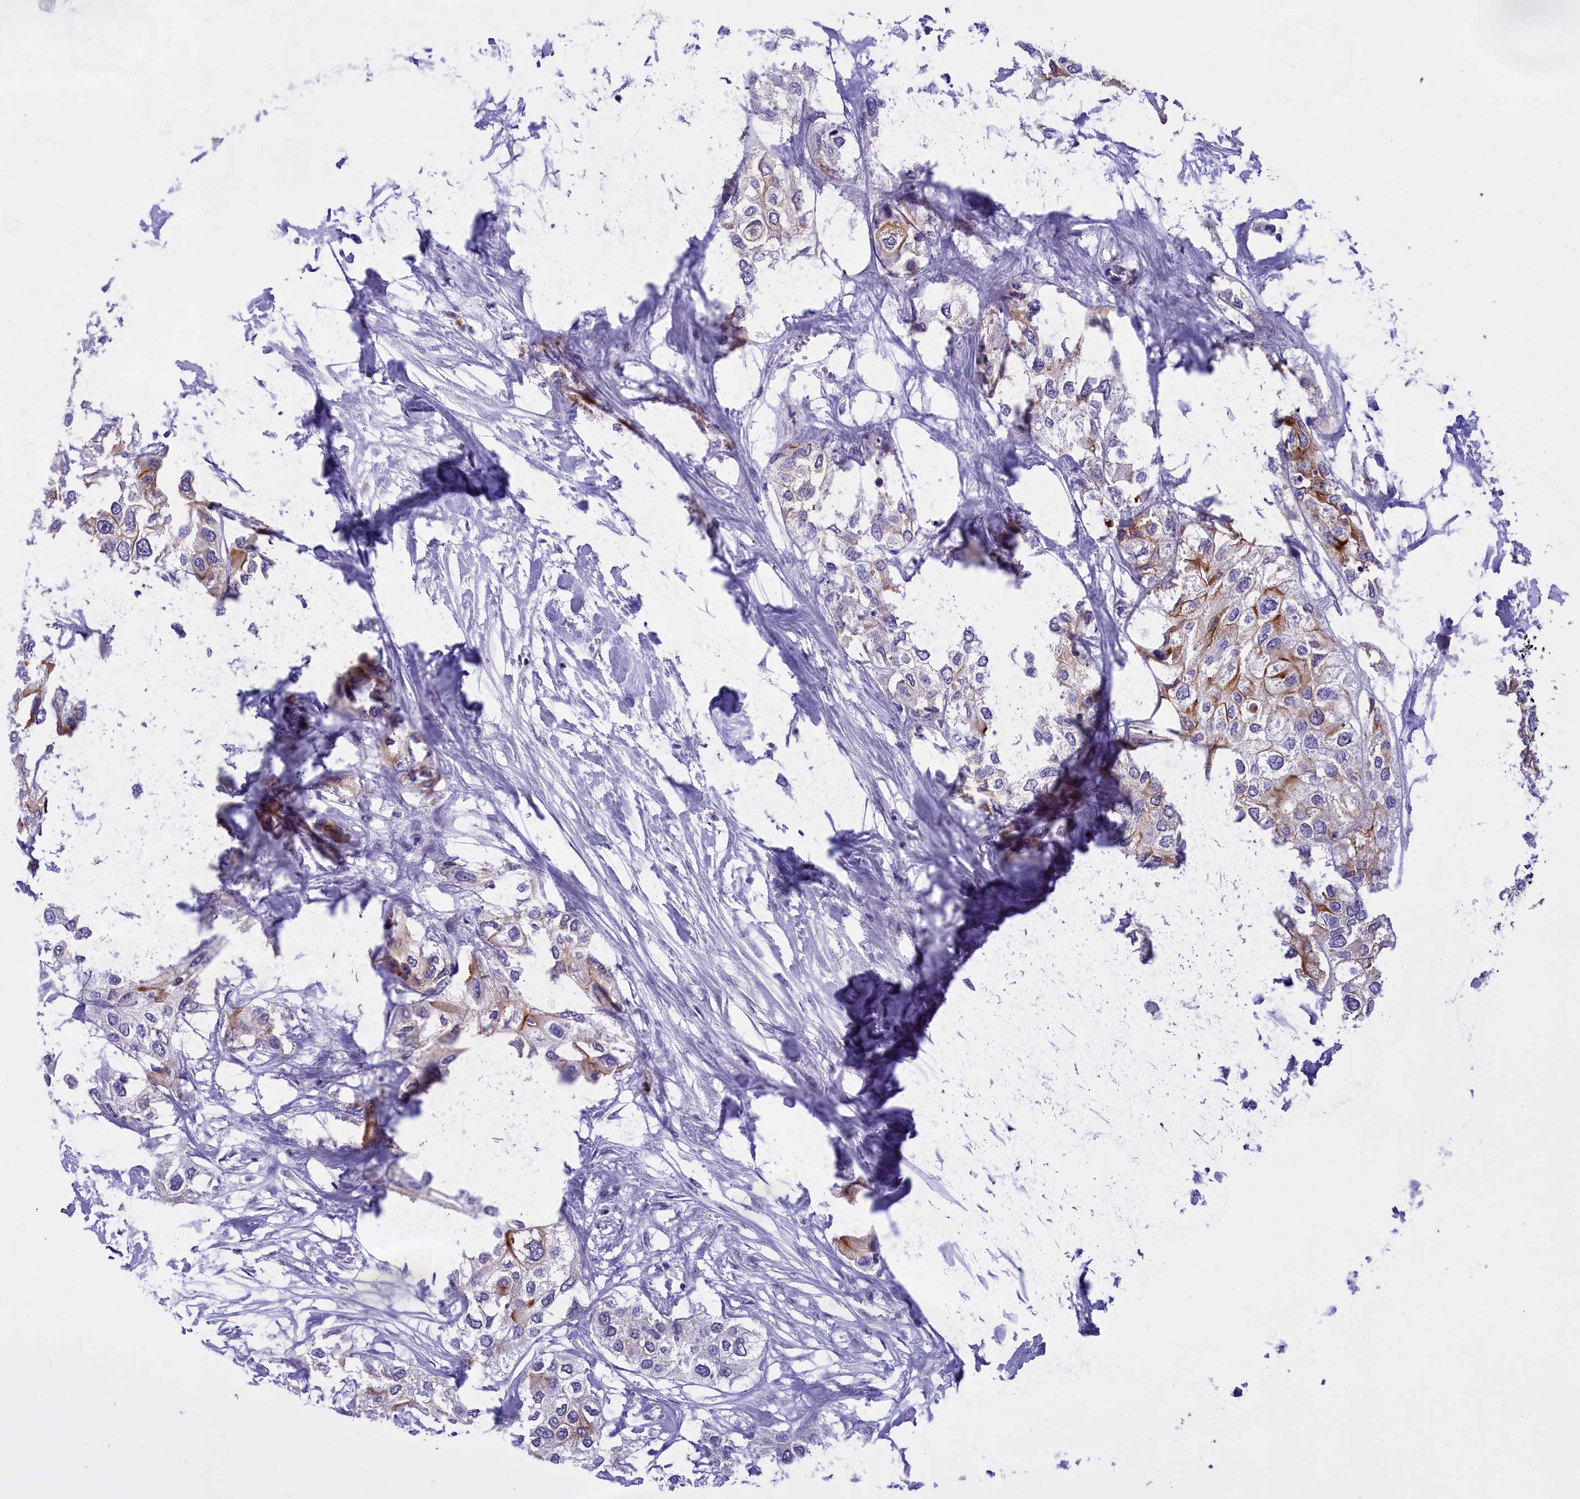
{"staining": {"intensity": "moderate", "quantity": "<25%", "location": "cytoplasmic/membranous"}, "tissue": "urothelial cancer", "cell_type": "Tumor cells", "image_type": "cancer", "snomed": [{"axis": "morphology", "description": "Urothelial carcinoma, High grade"}, {"axis": "topography", "description": "Urinary bladder"}], "caption": "Human urothelial cancer stained for a protein (brown) displays moderate cytoplasmic/membranous positive positivity in about <25% of tumor cells.", "gene": "SPIRE2", "patient": {"sex": "male", "age": 64}}